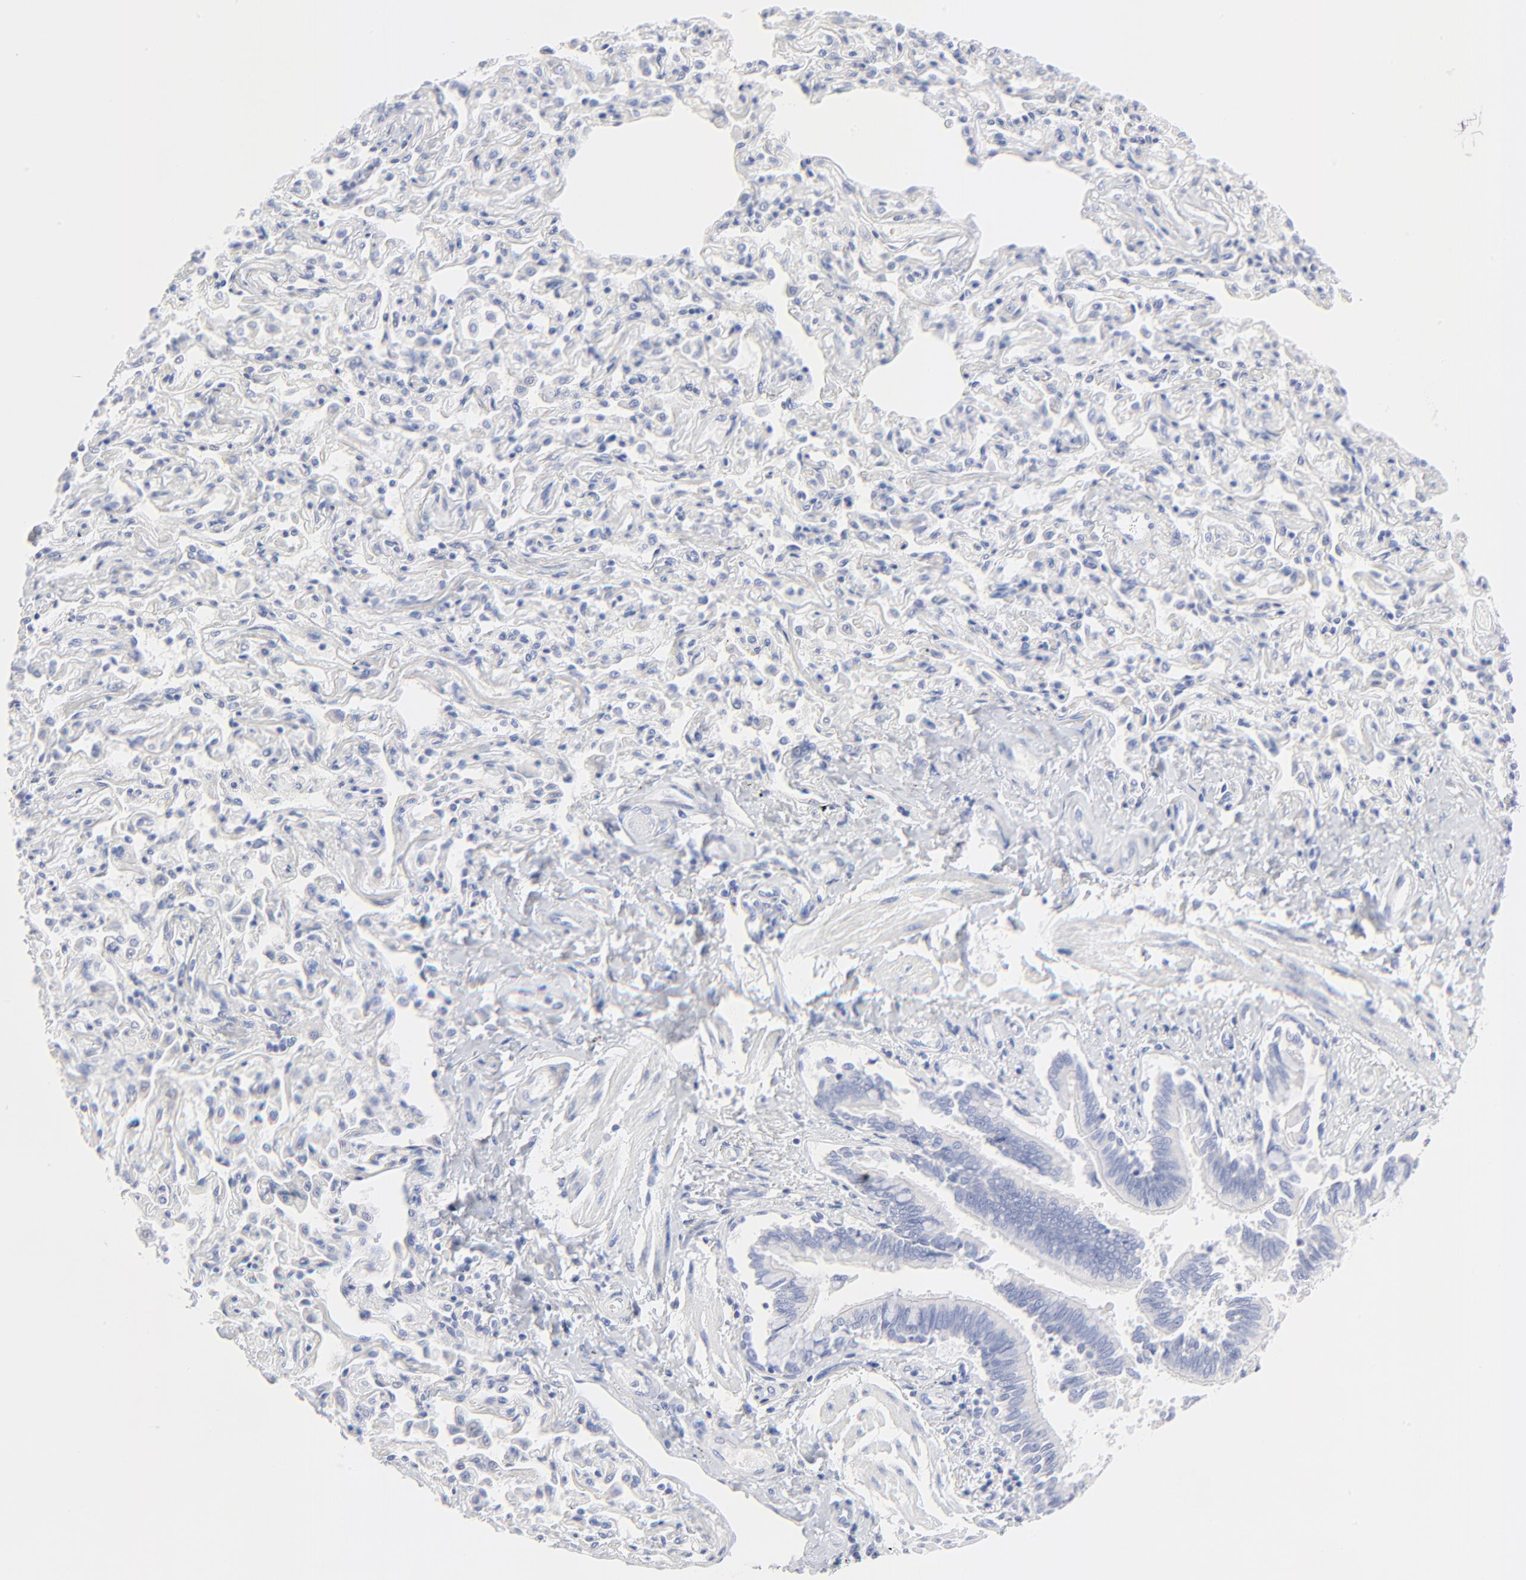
{"staining": {"intensity": "negative", "quantity": "none", "location": "none"}, "tissue": "bronchus", "cell_type": "Respiratory epithelial cells", "image_type": "normal", "snomed": [{"axis": "morphology", "description": "Normal tissue, NOS"}, {"axis": "topography", "description": "Lung"}], "caption": "Human bronchus stained for a protein using immunohistochemistry (IHC) shows no staining in respiratory epithelial cells.", "gene": "PSD3", "patient": {"sex": "male", "age": 64}}